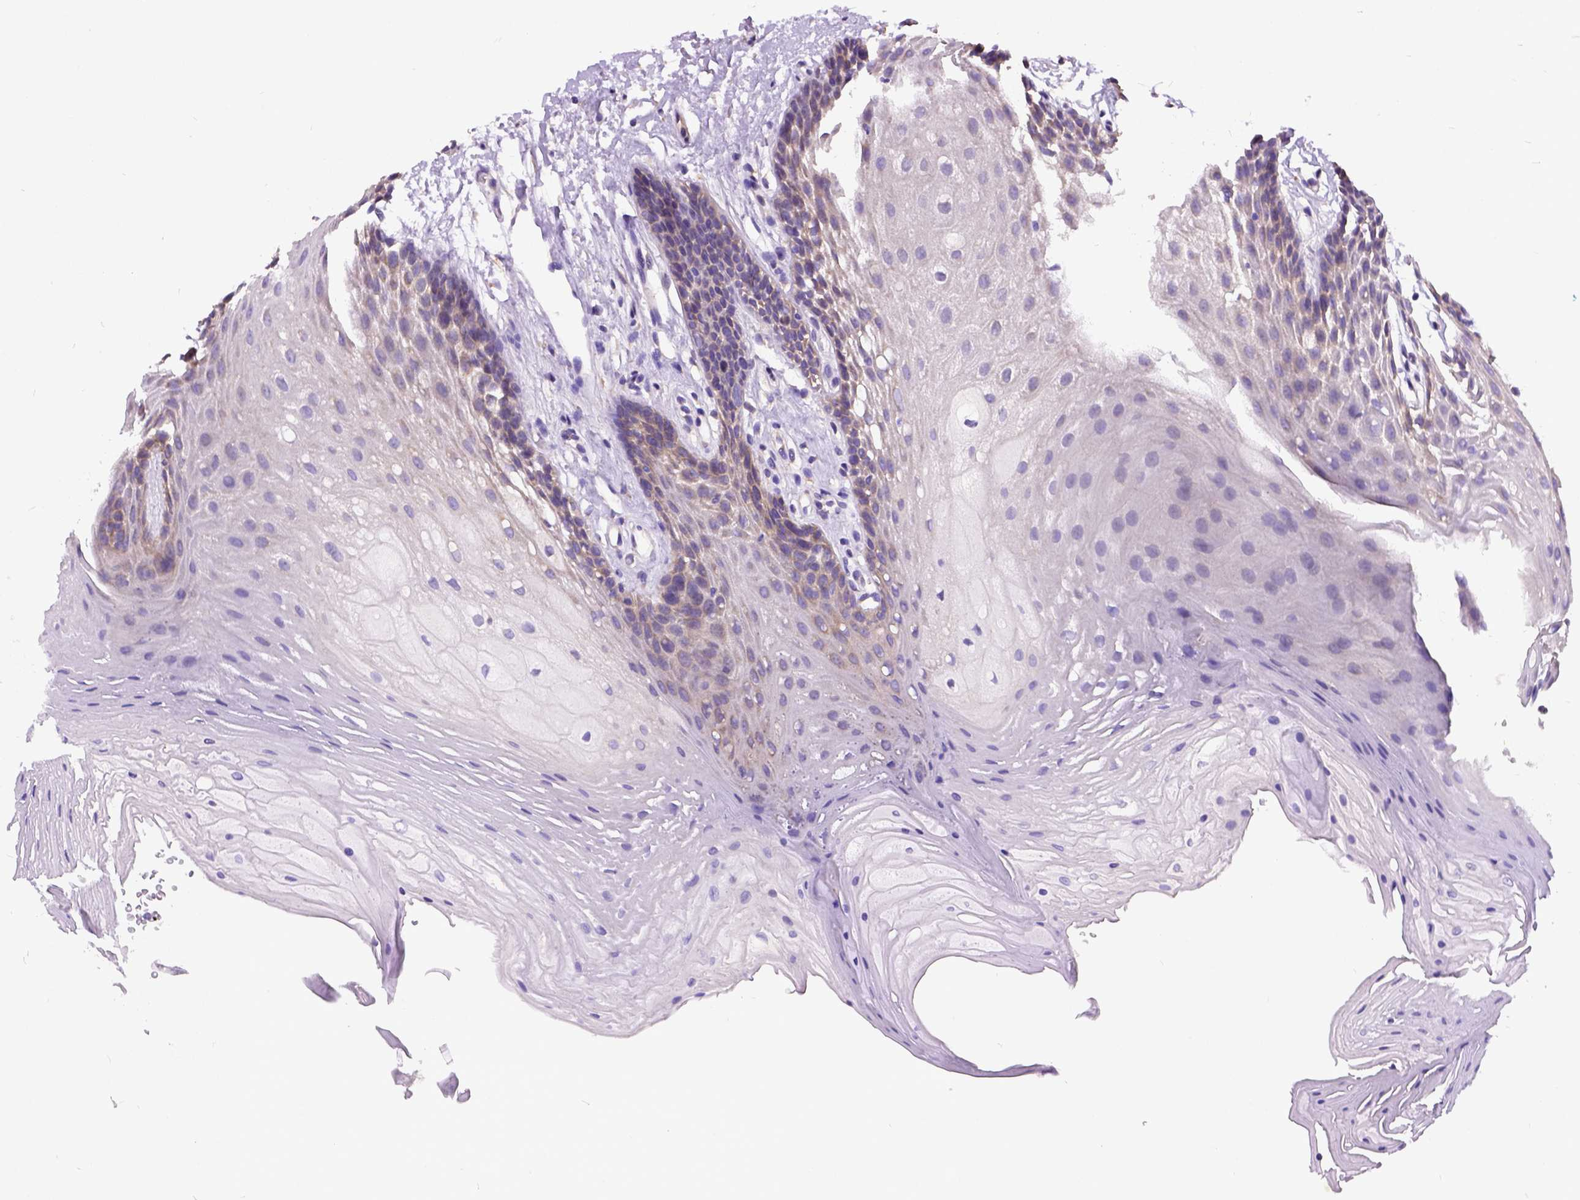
{"staining": {"intensity": "weak", "quantity": "<25%", "location": "cytoplasmic/membranous"}, "tissue": "oral mucosa", "cell_type": "Squamous epithelial cells", "image_type": "normal", "snomed": [{"axis": "morphology", "description": "Normal tissue, NOS"}, {"axis": "morphology", "description": "Squamous cell carcinoma, NOS"}, {"axis": "topography", "description": "Oral tissue"}, {"axis": "topography", "description": "Tounge, NOS"}, {"axis": "topography", "description": "Head-Neck"}], "caption": "Human oral mucosa stained for a protein using immunohistochemistry exhibits no positivity in squamous epithelial cells.", "gene": "CFAP54", "patient": {"sex": "male", "age": 62}}